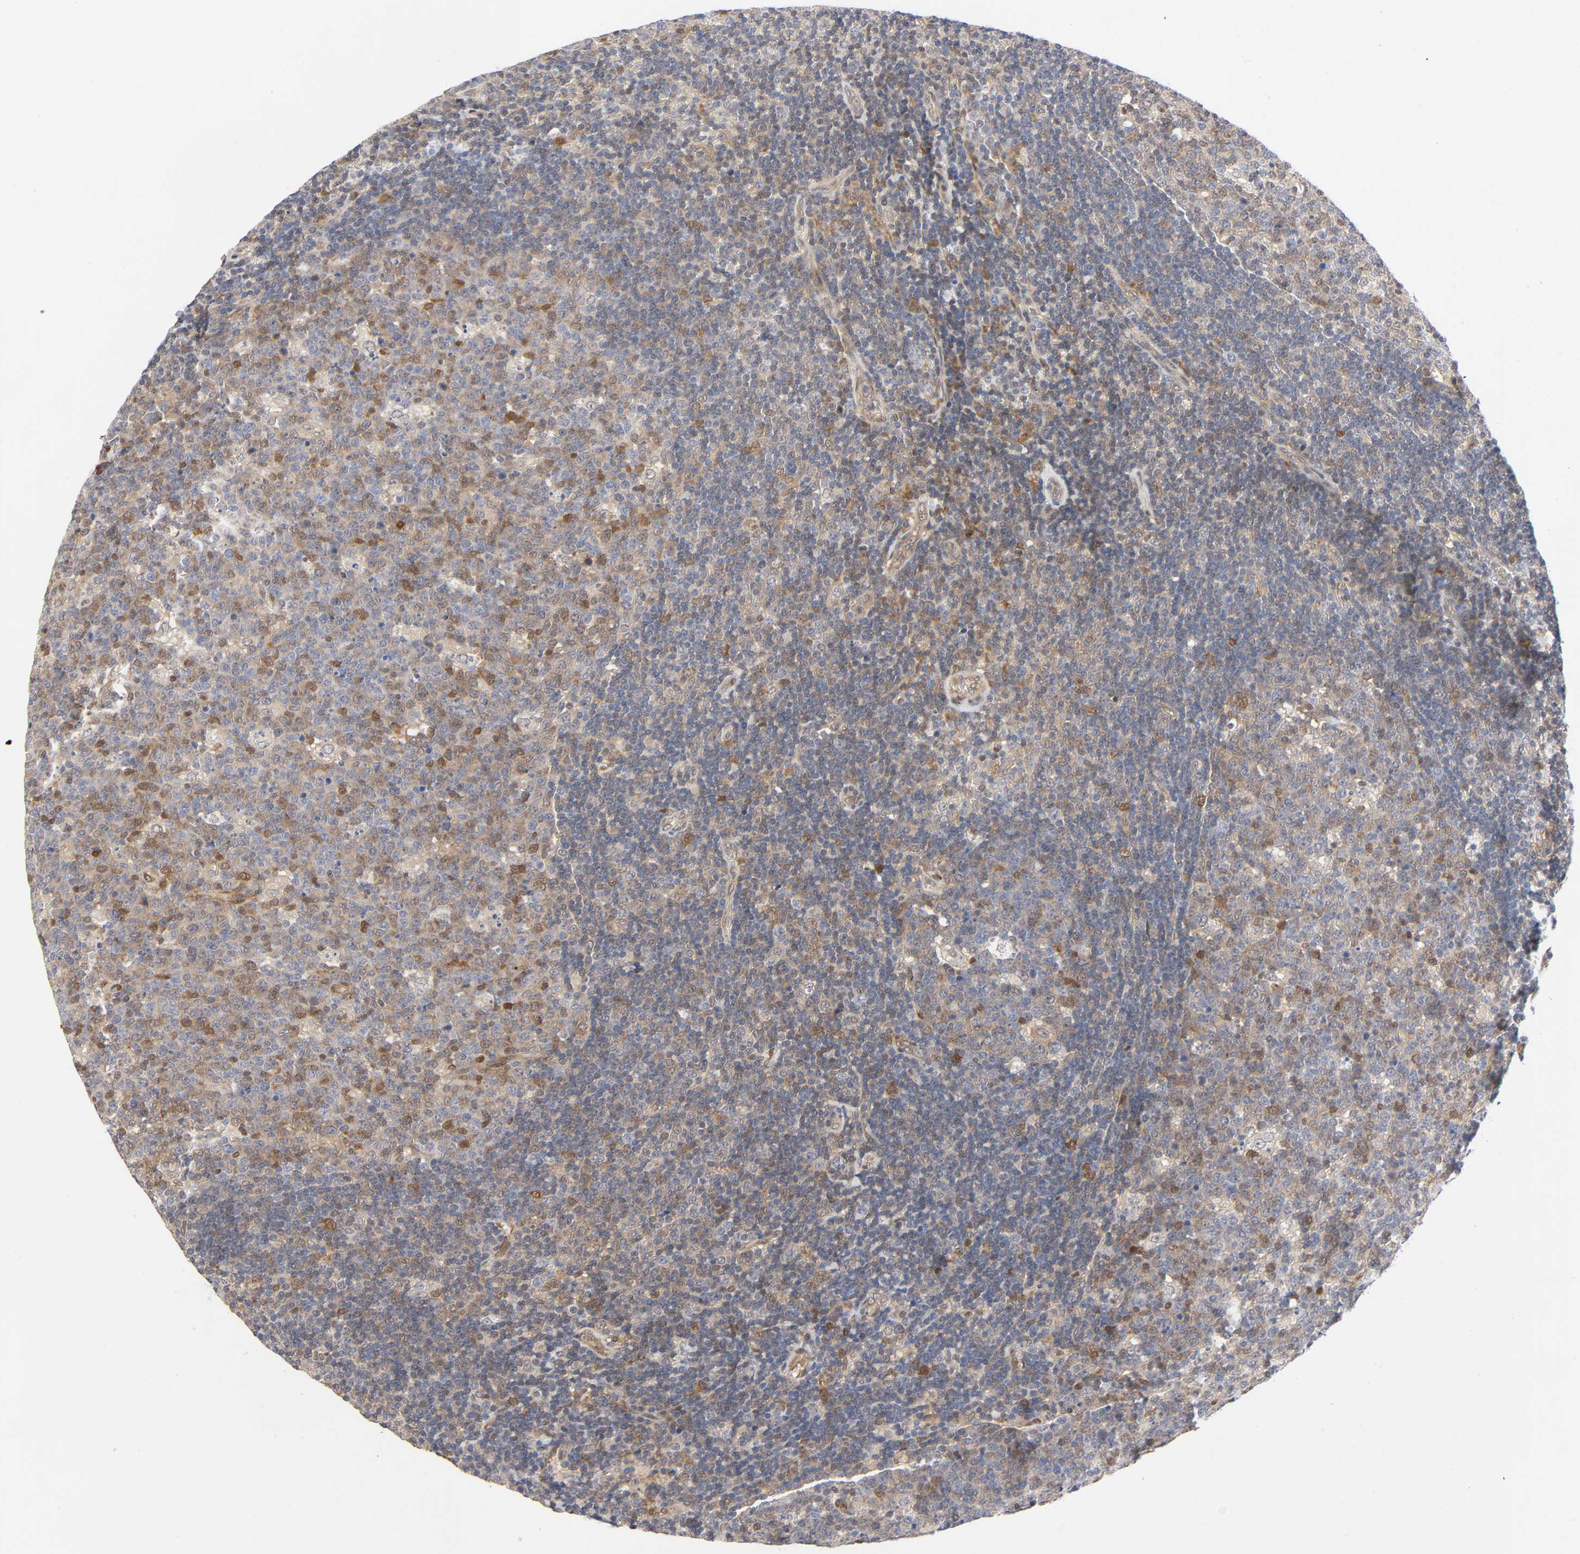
{"staining": {"intensity": "weak", "quantity": "25%-75%", "location": "cytoplasmic/membranous,nuclear"}, "tissue": "lymph node", "cell_type": "Germinal center cells", "image_type": "normal", "snomed": [{"axis": "morphology", "description": "Normal tissue, NOS"}, {"axis": "topography", "description": "Lymph node"}, {"axis": "topography", "description": "Salivary gland"}], "caption": "DAB immunohistochemical staining of unremarkable human lymph node demonstrates weak cytoplasmic/membranous,nuclear protein staining in about 25%-75% of germinal center cells. (Stains: DAB (3,3'-diaminobenzidine) in brown, nuclei in blue, Microscopy: brightfield microscopy at high magnification).", "gene": "PTEN", "patient": {"sex": "male", "age": 8}}